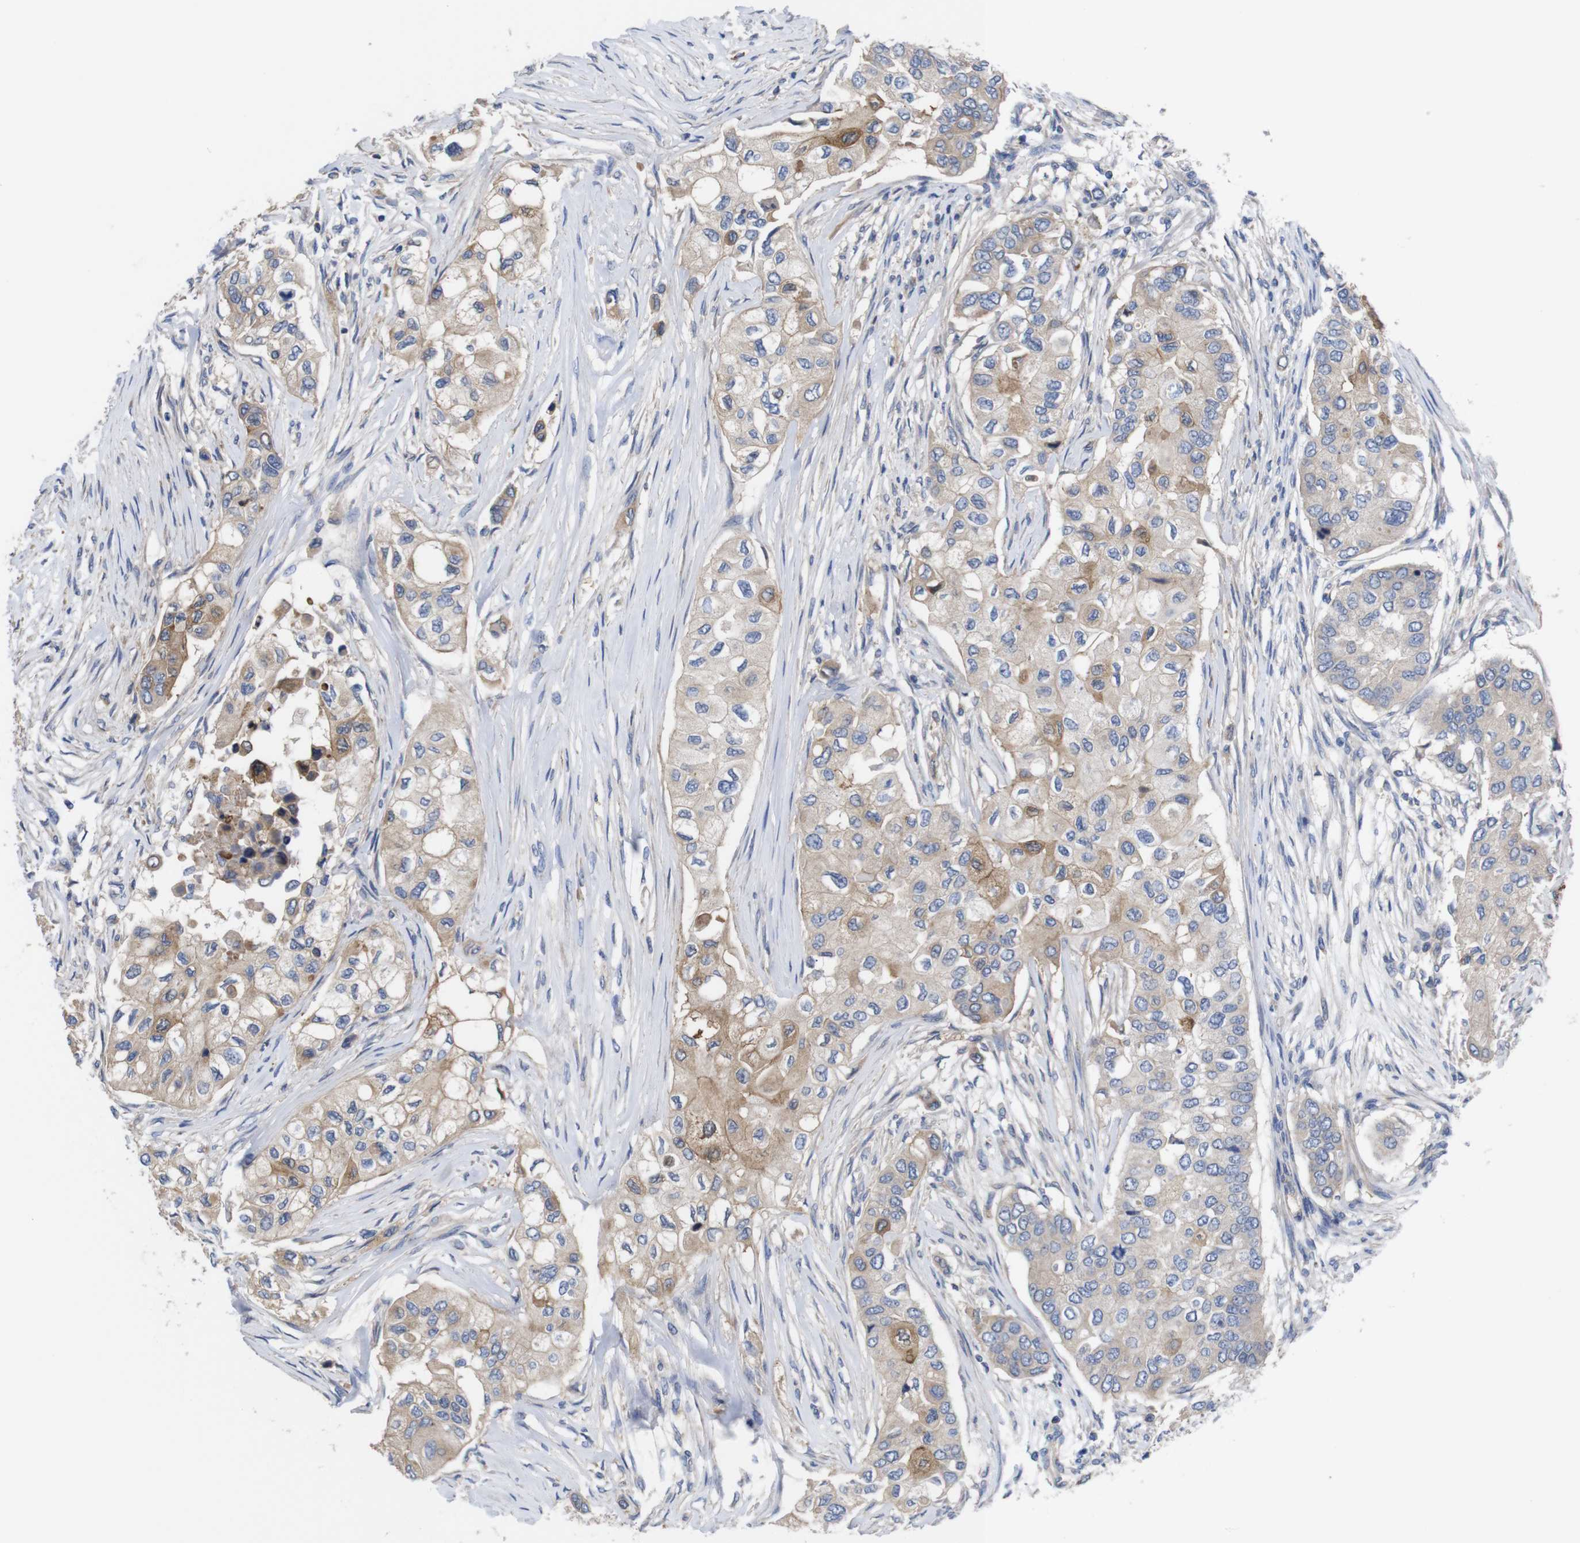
{"staining": {"intensity": "weak", "quantity": ">75%", "location": "cytoplasmic/membranous"}, "tissue": "breast cancer", "cell_type": "Tumor cells", "image_type": "cancer", "snomed": [{"axis": "morphology", "description": "Normal tissue, NOS"}, {"axis": "morphology", "description": "Duct carcinoma"}, {"axis": "topography", "description": "Breast"}], "caption": "Protein expression analysis of human breast cancer reveals weak cytoplasmic/membranous expression in approximately >75% of tumor cells.", "gene": "USH1C", "patient": {"sex": "female", "age": 49}}